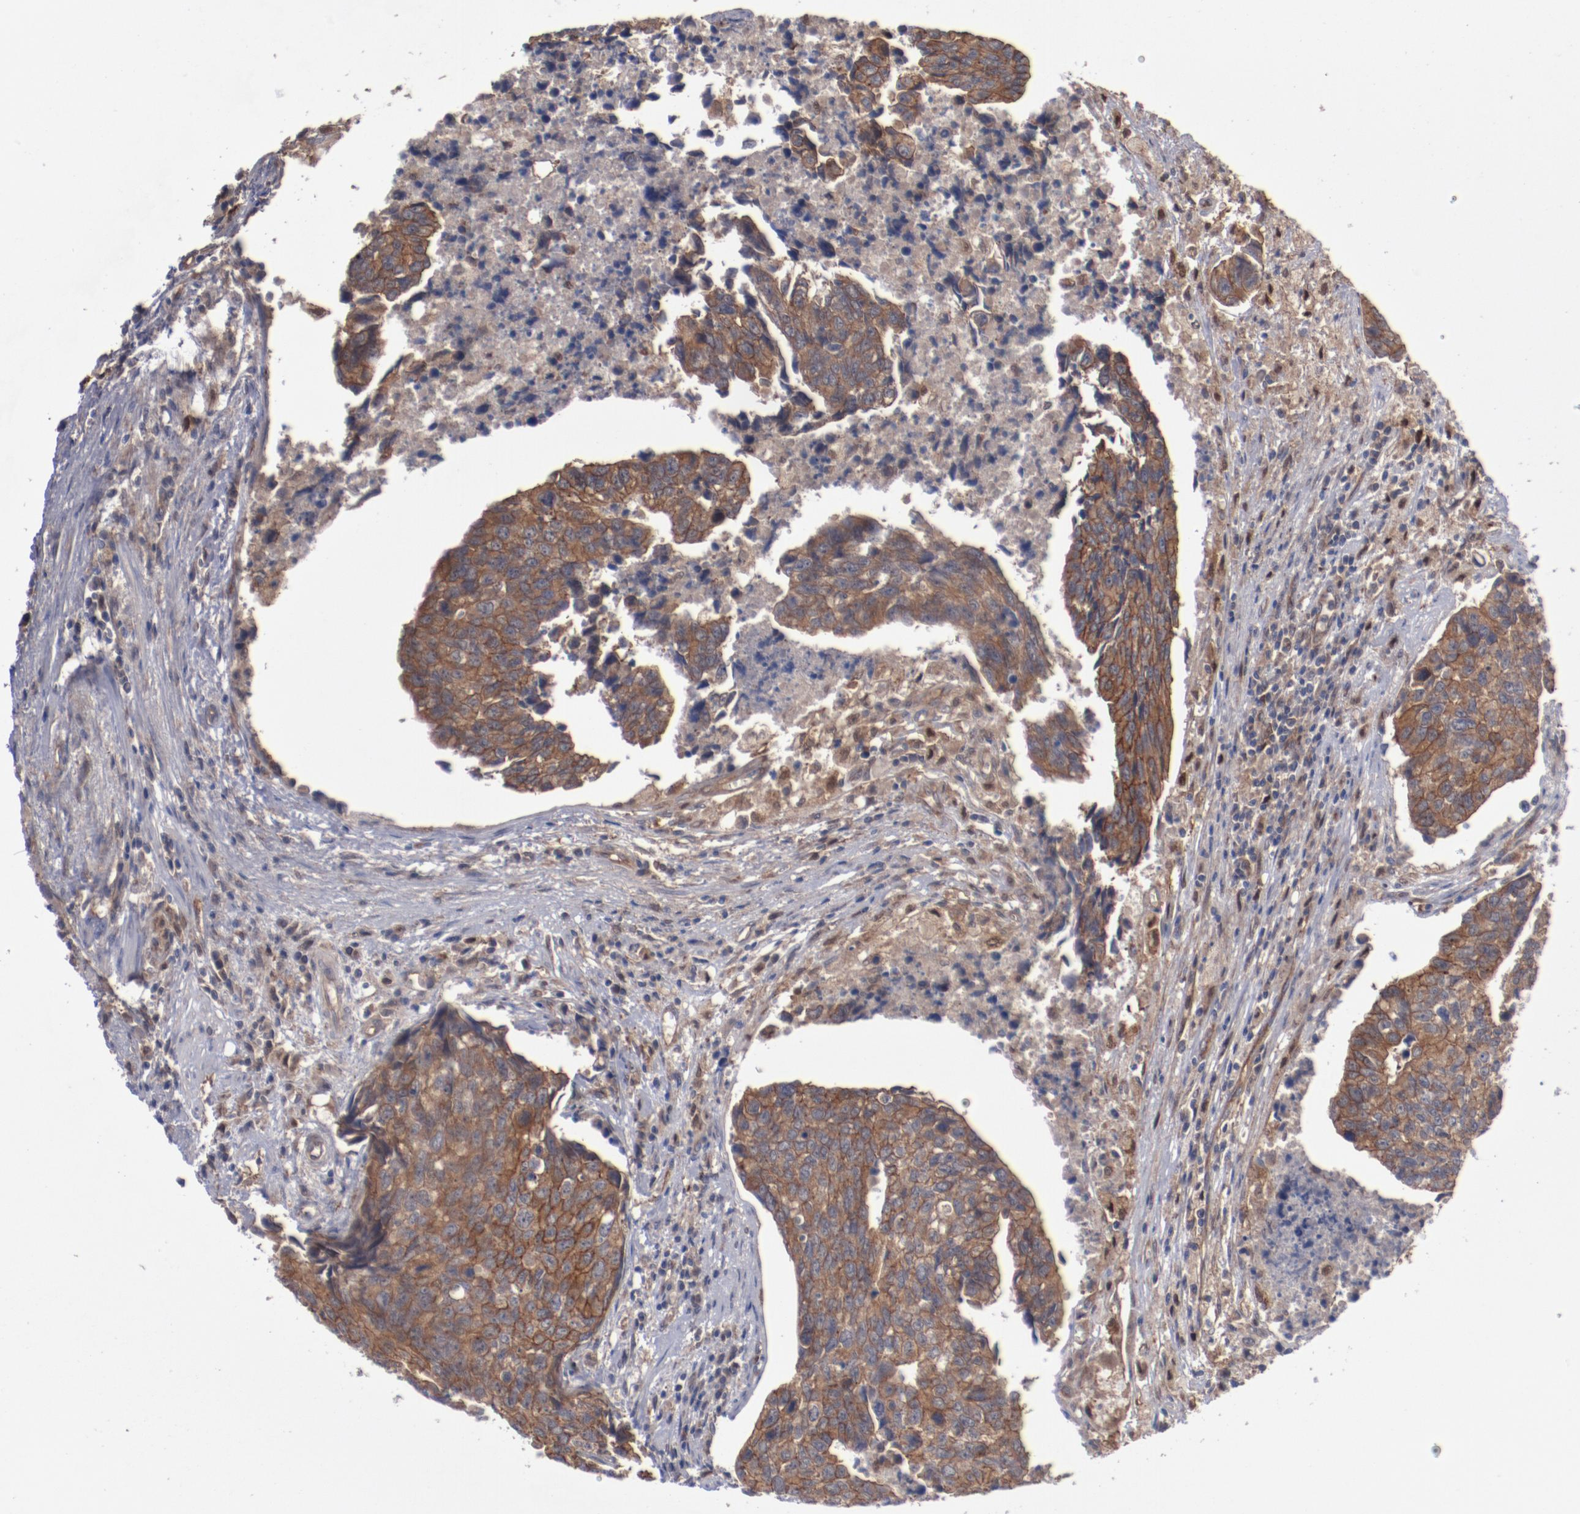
{"staining": {"intensity": "moderate", "quantity": ">75%", "location": "cytoplasmic/membranous"}, "tissue": "urothelial cancer", "cell_type": "Tumor cells", "image_type": "cancer", "snomed": [{"axis": "morphology", "description": "Urothelial carcinoma, High grade"}, {"axis": "topography", "description": "Urinary bladder"}], "caption": "Moderate cytoplasmic/membranous positivity for a protein is present in approximately >75% of tumor cells of urothelial cancer using immunohistochemistry (IHC).", "gene": "DNAAF2", "patient": {"sex": "male", "age": 81}}